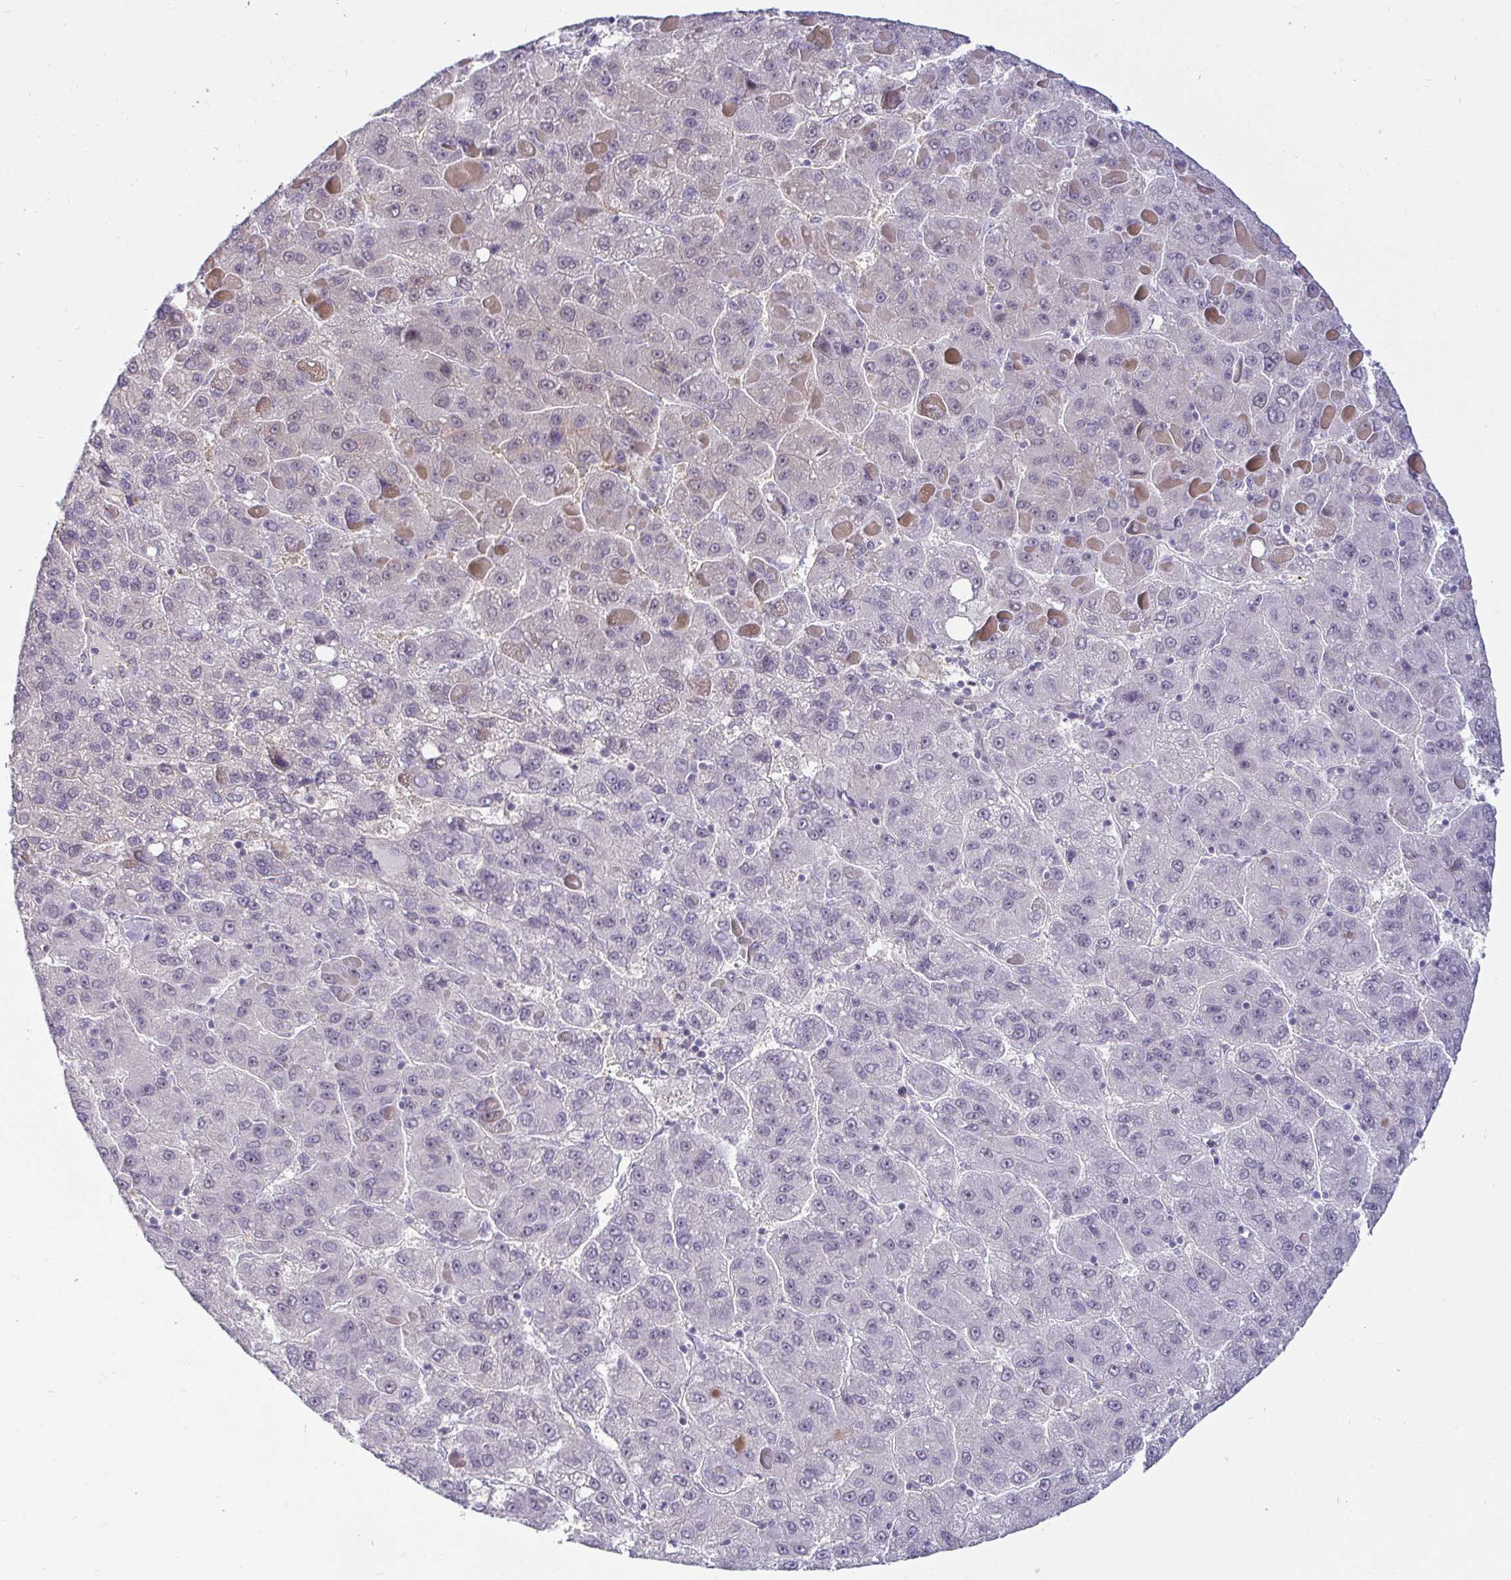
{"staining": {"intensity": "negative", "quantity": "none", "location": "none"}, "tissue": "liver cancer", "cell_type": "Tumor cells", "image_type": "cancer", "snomed": [{"axis": "morphology", "description": "Carcinoma, Hepatocellular, NOS"}, {"axis": "topography", "description": "Liver"}], "caption": "IHC image of human hepatocellular carcinoma (liver) stained for a protein (brown), which reveals no expression in tumor cells.", "gene": "GSTM1", "patient": {"sex": "female", "age": 82}}